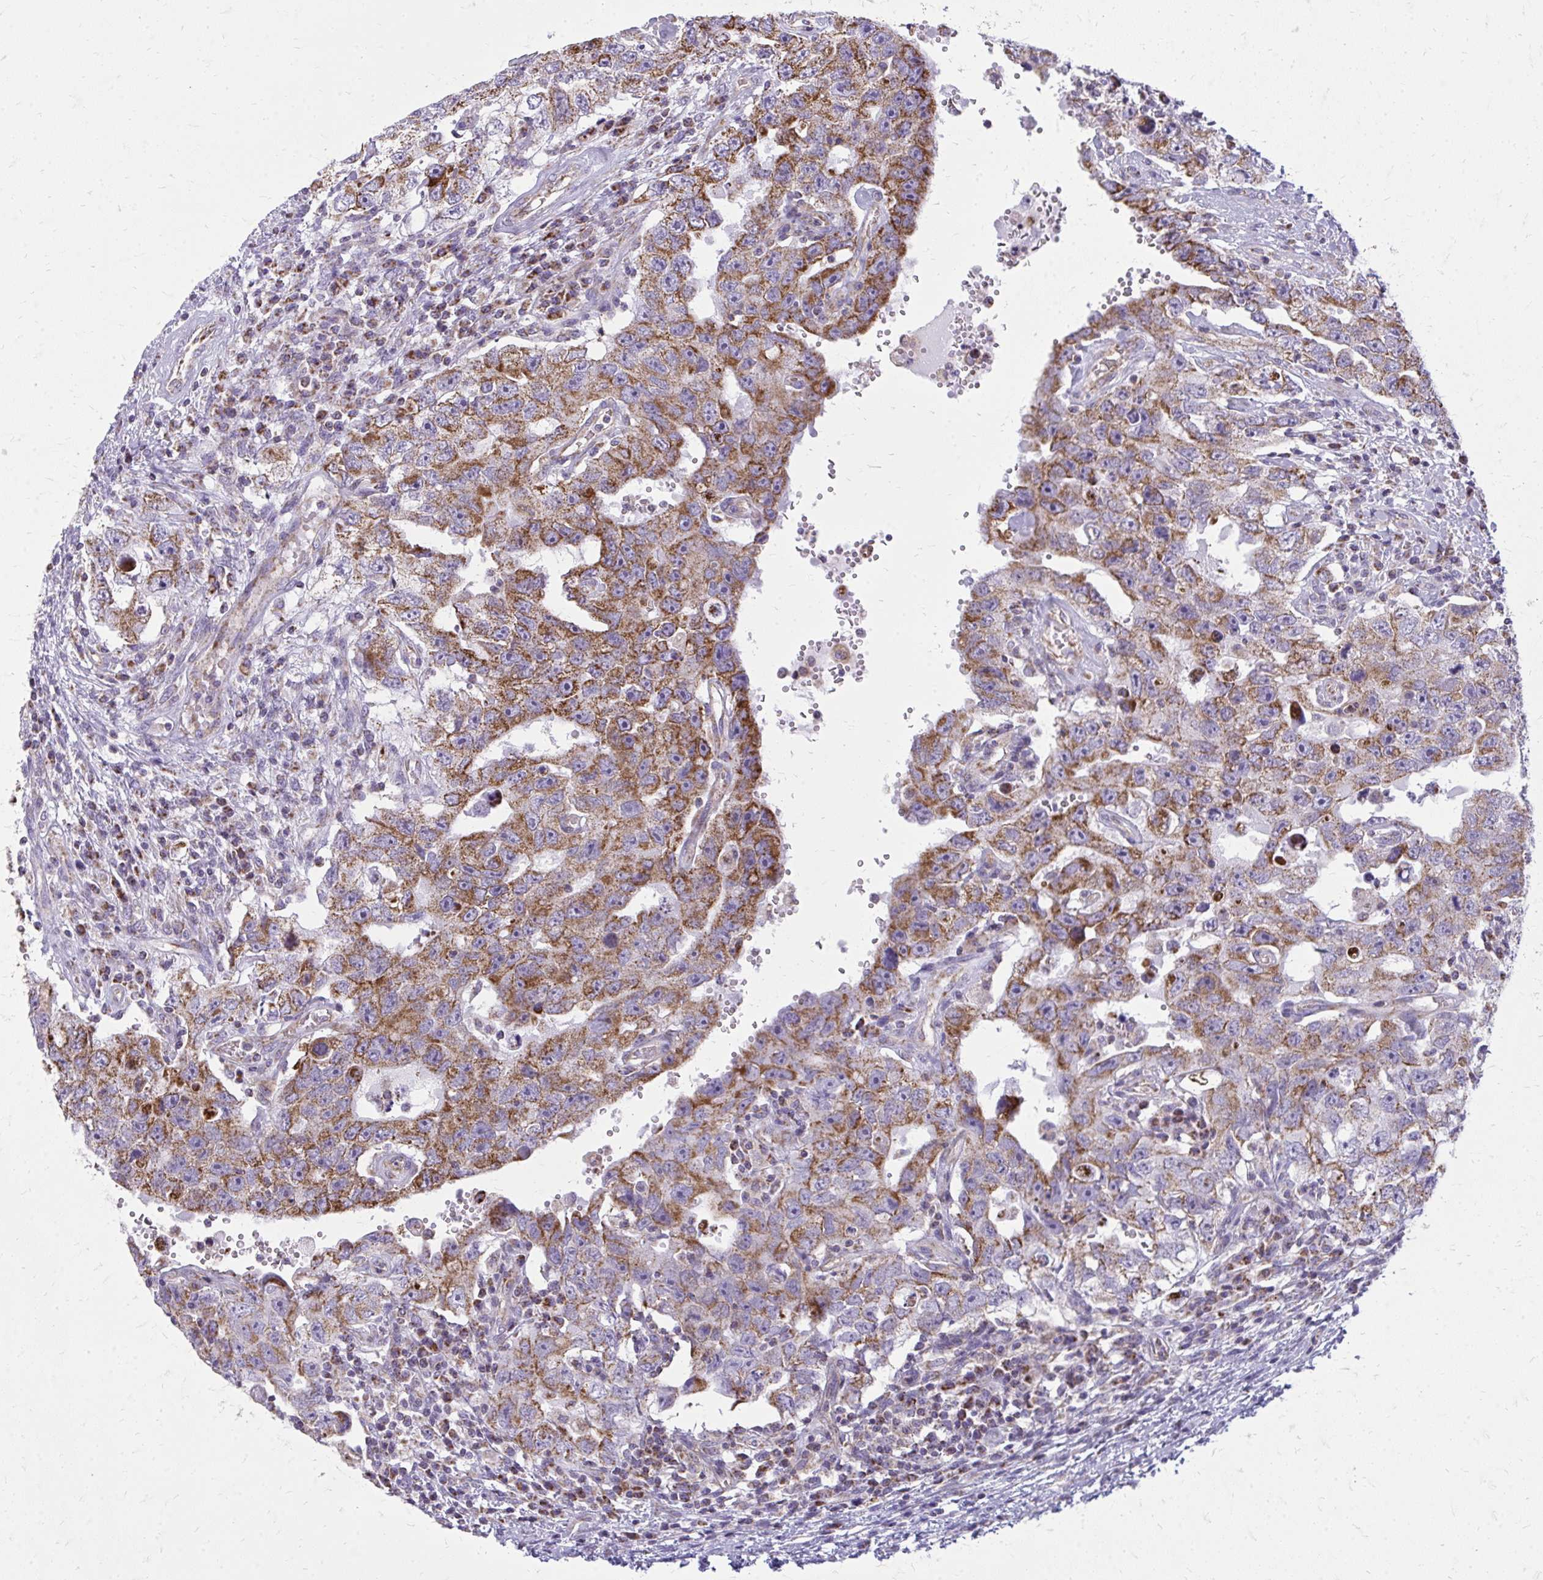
{"staining": {"intensity": "strong", "quantity": "25%-75%", "location": "cytoplasmic/membranous"}, "tissue": "testis cancer", "cell_type": "Tumor cells", "image_type": "cancer", "snomed": [{"axis": "morphology", "description": "Carcinoma, Embryonal, NOS"}, {"axis": "topography", "description": "Testis"}], "caption": "A high-resolution histopathology image shows IHC staining of testis cancer, which exhibits strong cytoplasmic/membranous staining in approximately 25%-75% of tumor cells.", "gene": "IFIT1", "patient": {"sex": "male", "age": 26}}